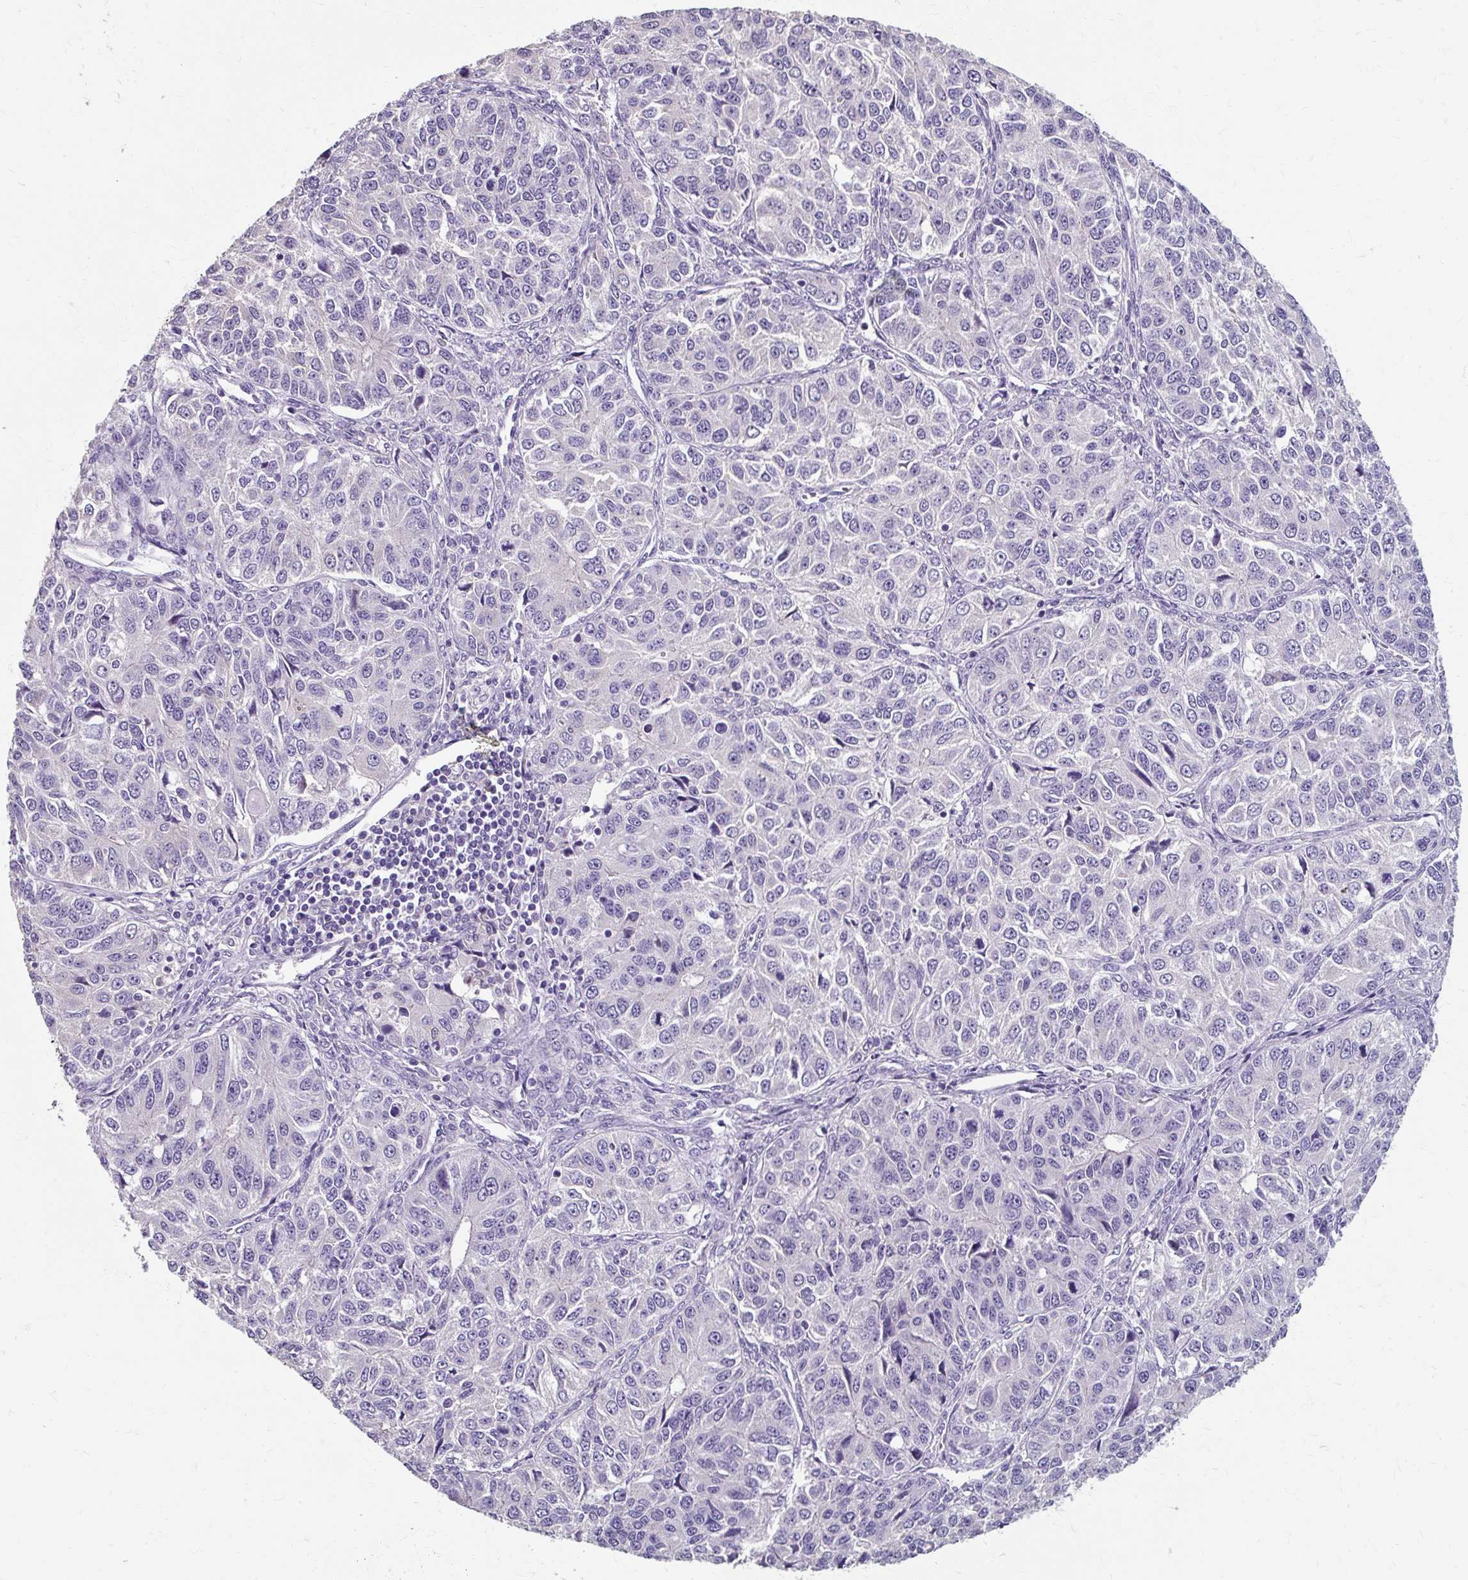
{"staining": {"intensity": "negative", "quantity": "none", "location": "none"}, "tissue": "ovarian cancer", "cell_type": "Tumor cells", "image_type": "cancer", "snomed": [{"axis": "morphology", "description": "Carcinoma, endometroid"}, {"axis": "topography", "description": "Ovary"}], "caption": "Ovarian cancer (endometroid carcinoma) was stained to show a protein in brown. There is no significant expression in tumor cells.", "gene": "KLHL24", "patient": {"sex": "female", "age": 51}}